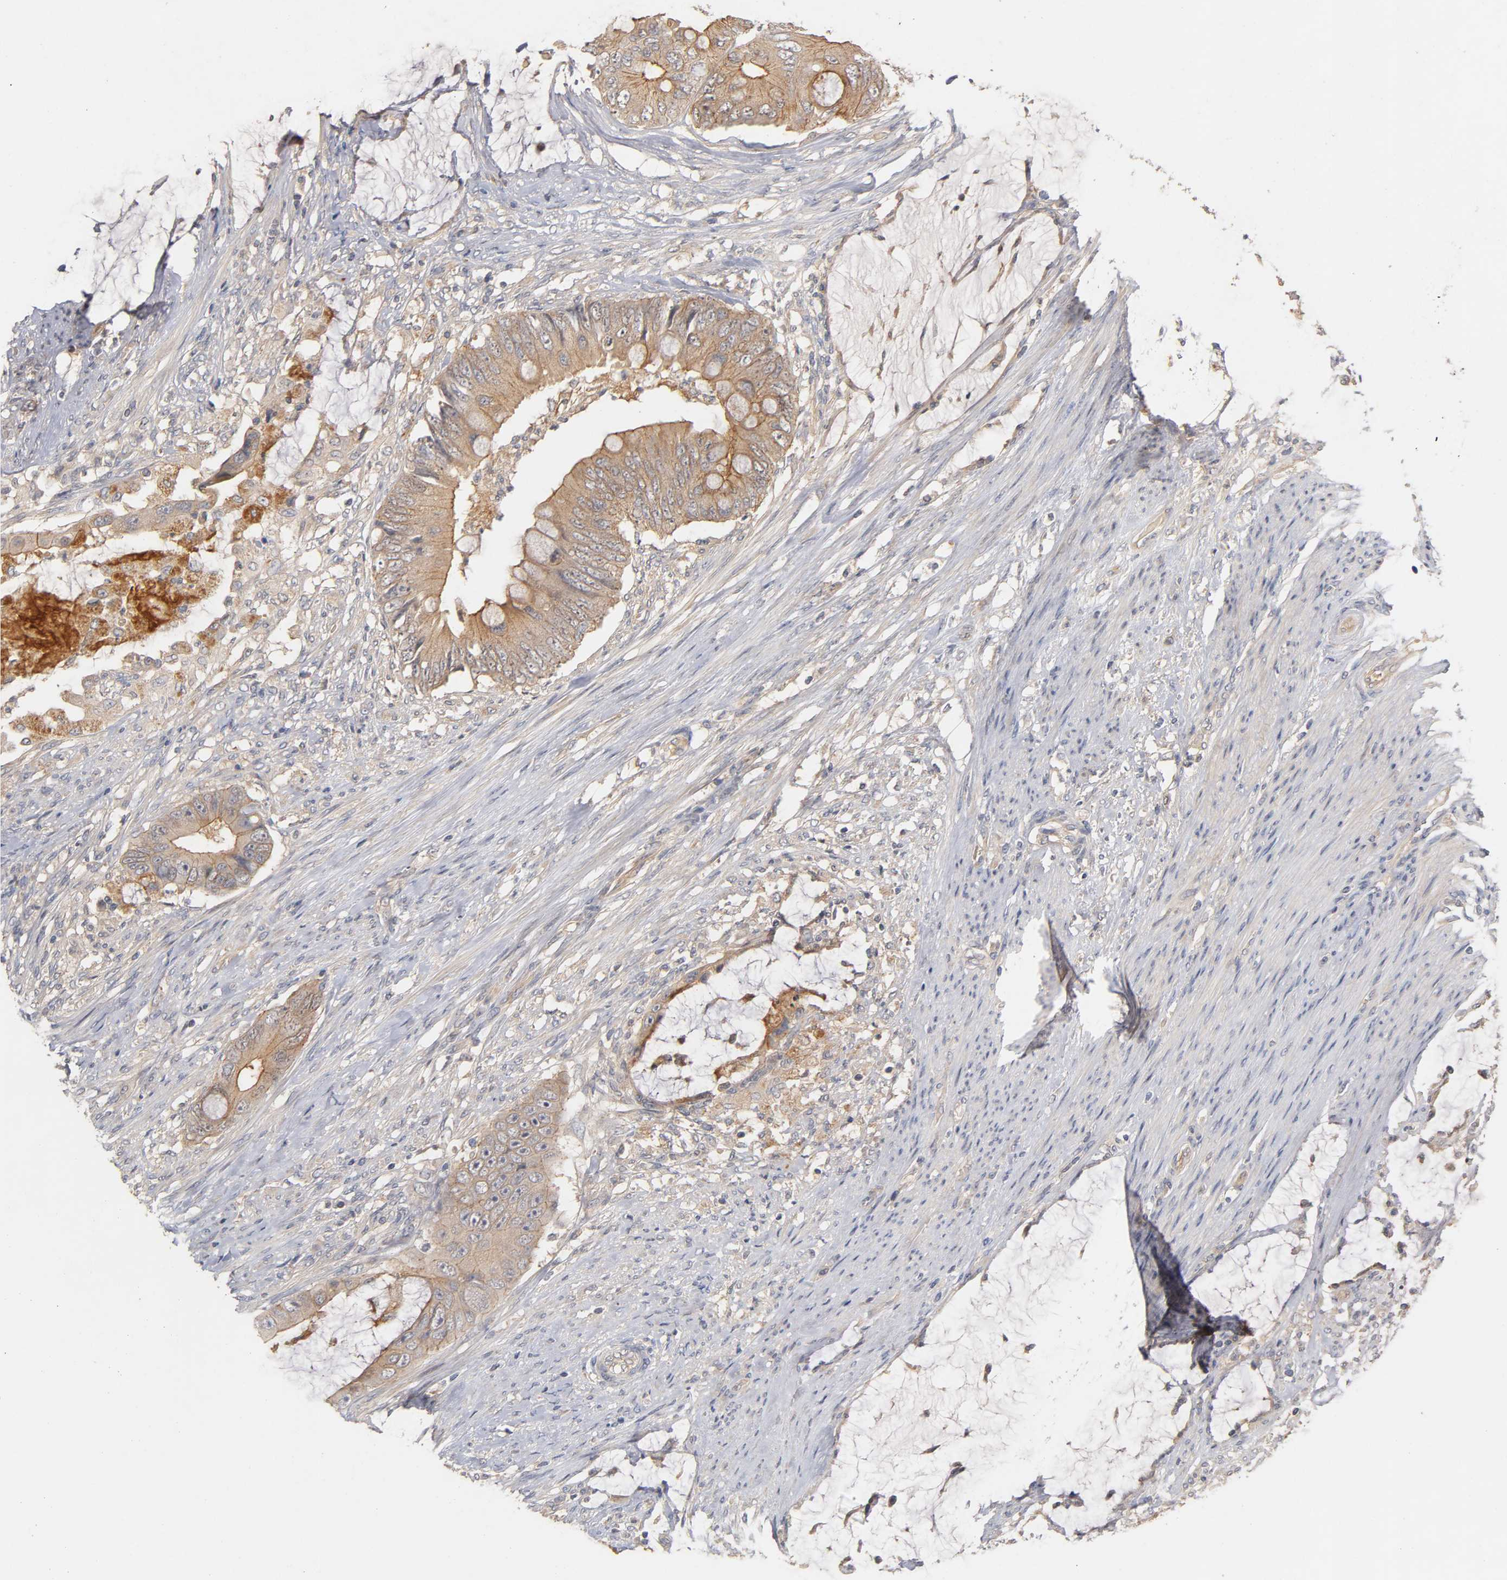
{"staining": {"intensity": "moderate", "quantity": ">75%", "location": "cytoplasmic/membranous"}, "tissue": "colorectal cancer", "cell_type": "Tumor cells", "image_type": "cancer", "snomed": [{"axis": "morphology", "description": "Adenocarcinoma, NOS"}, {"axis": "topography", "description": "Rectum"}], "caption": "Tumor cells show moderate cytoplasmic/membranous expression in about >75% of cells in adenocarcinoma (colorectal).", "gene": "PDZD11", "patient": {"sex": "female", "age": 77}}